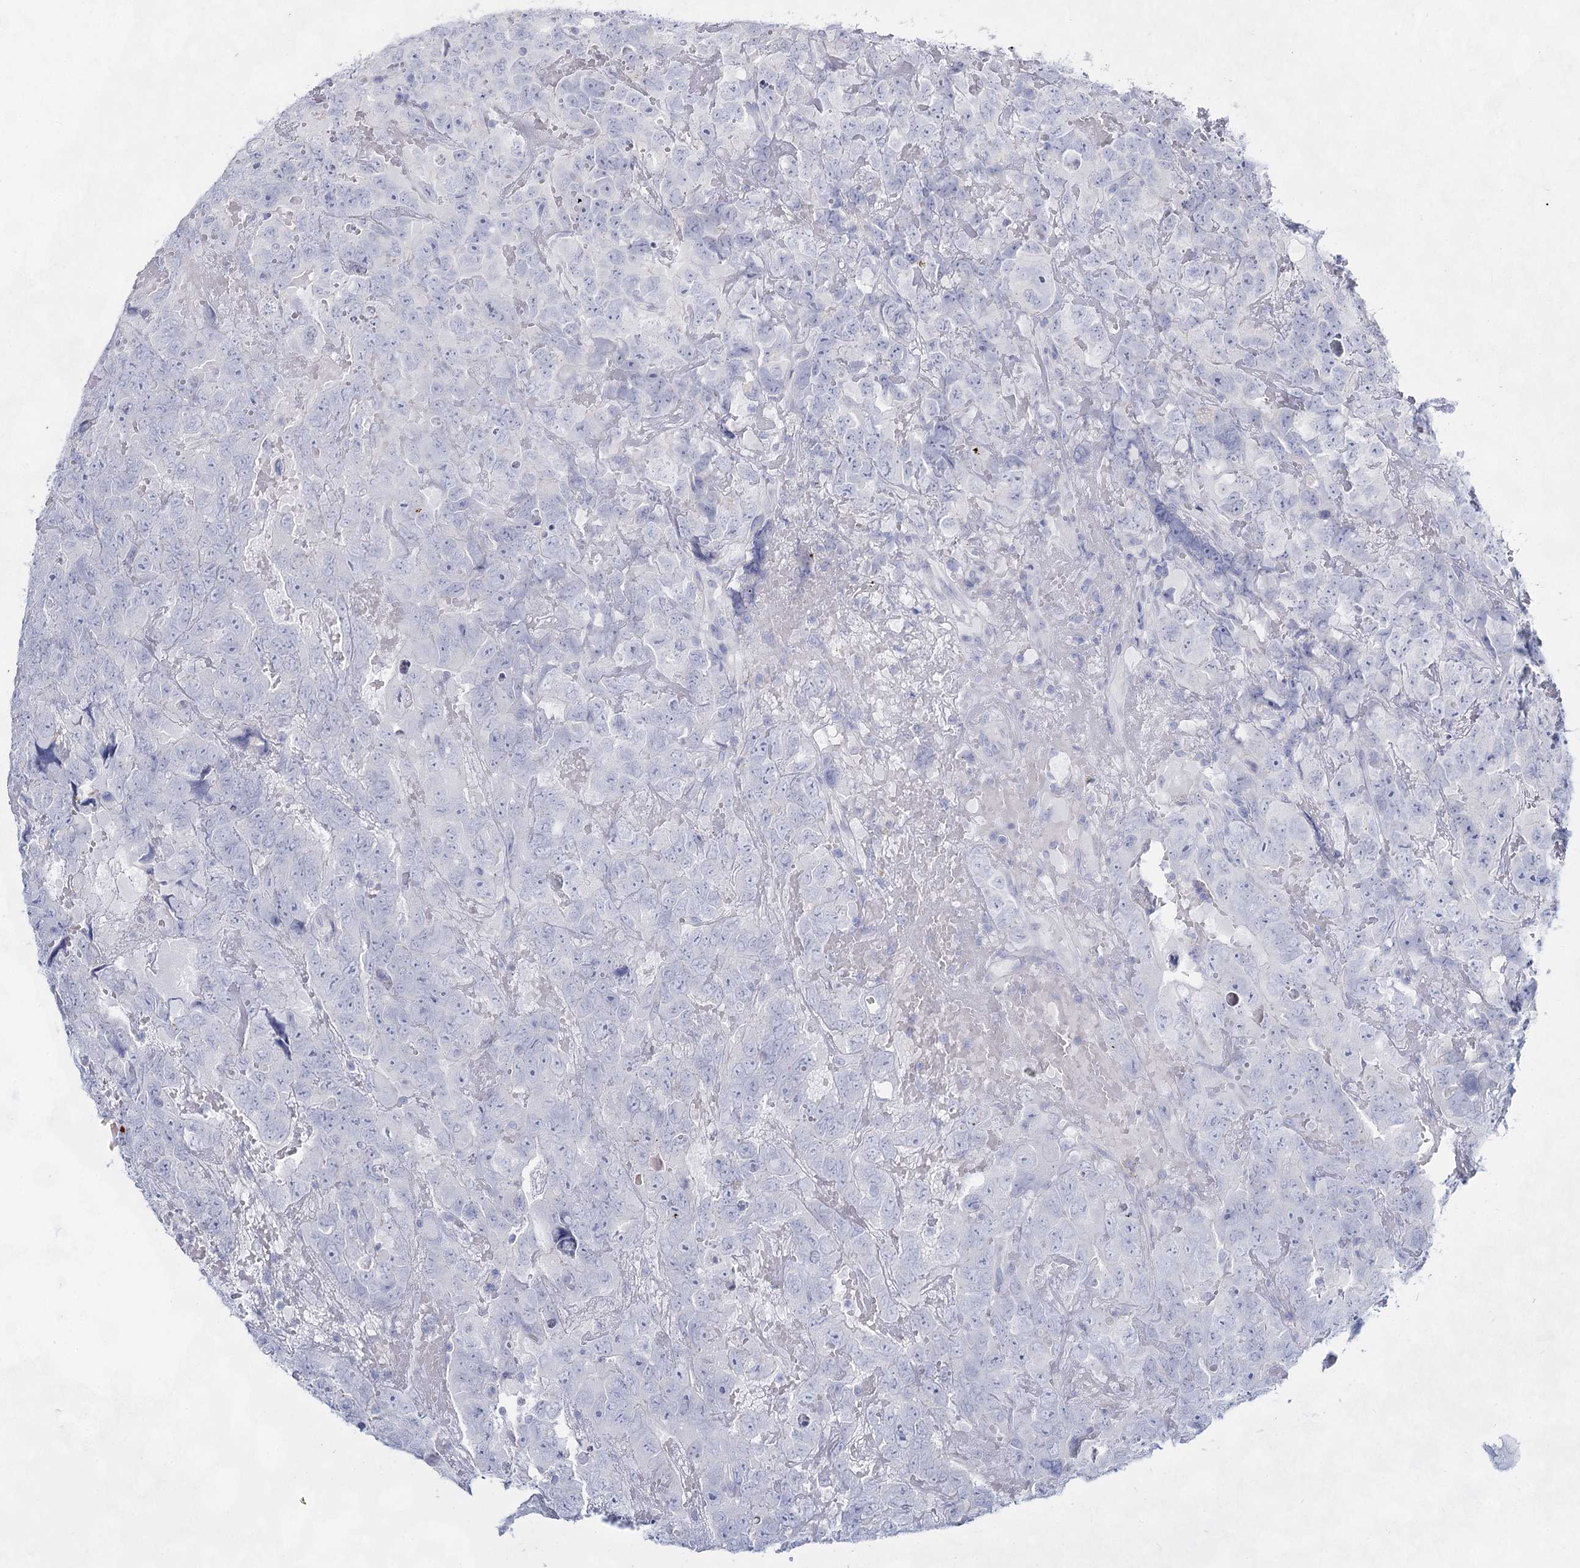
{"staining": {"intensity": "negative", "quantity": "none", "location": "none"}, "tissue": "testis cancer", "cell_type": "Tumor cells", "image_type": "cancer", "snomed": [{"axis": "morphology", "description": "Carcinoma, Embryonal, NOS"}, {"axis": "topography", "description": "Testis"}], "caption": "The micrograph displays no significant expression in tumor cells of embryonal carcinoma (testis). (Stains: DAB immunohistochemistry with hematoxylin counter stain, Microscopy: brightfield microscopy at high magnification).", "gene": "SLC17A2", "patient": {"sex": "male", "age": 45}}